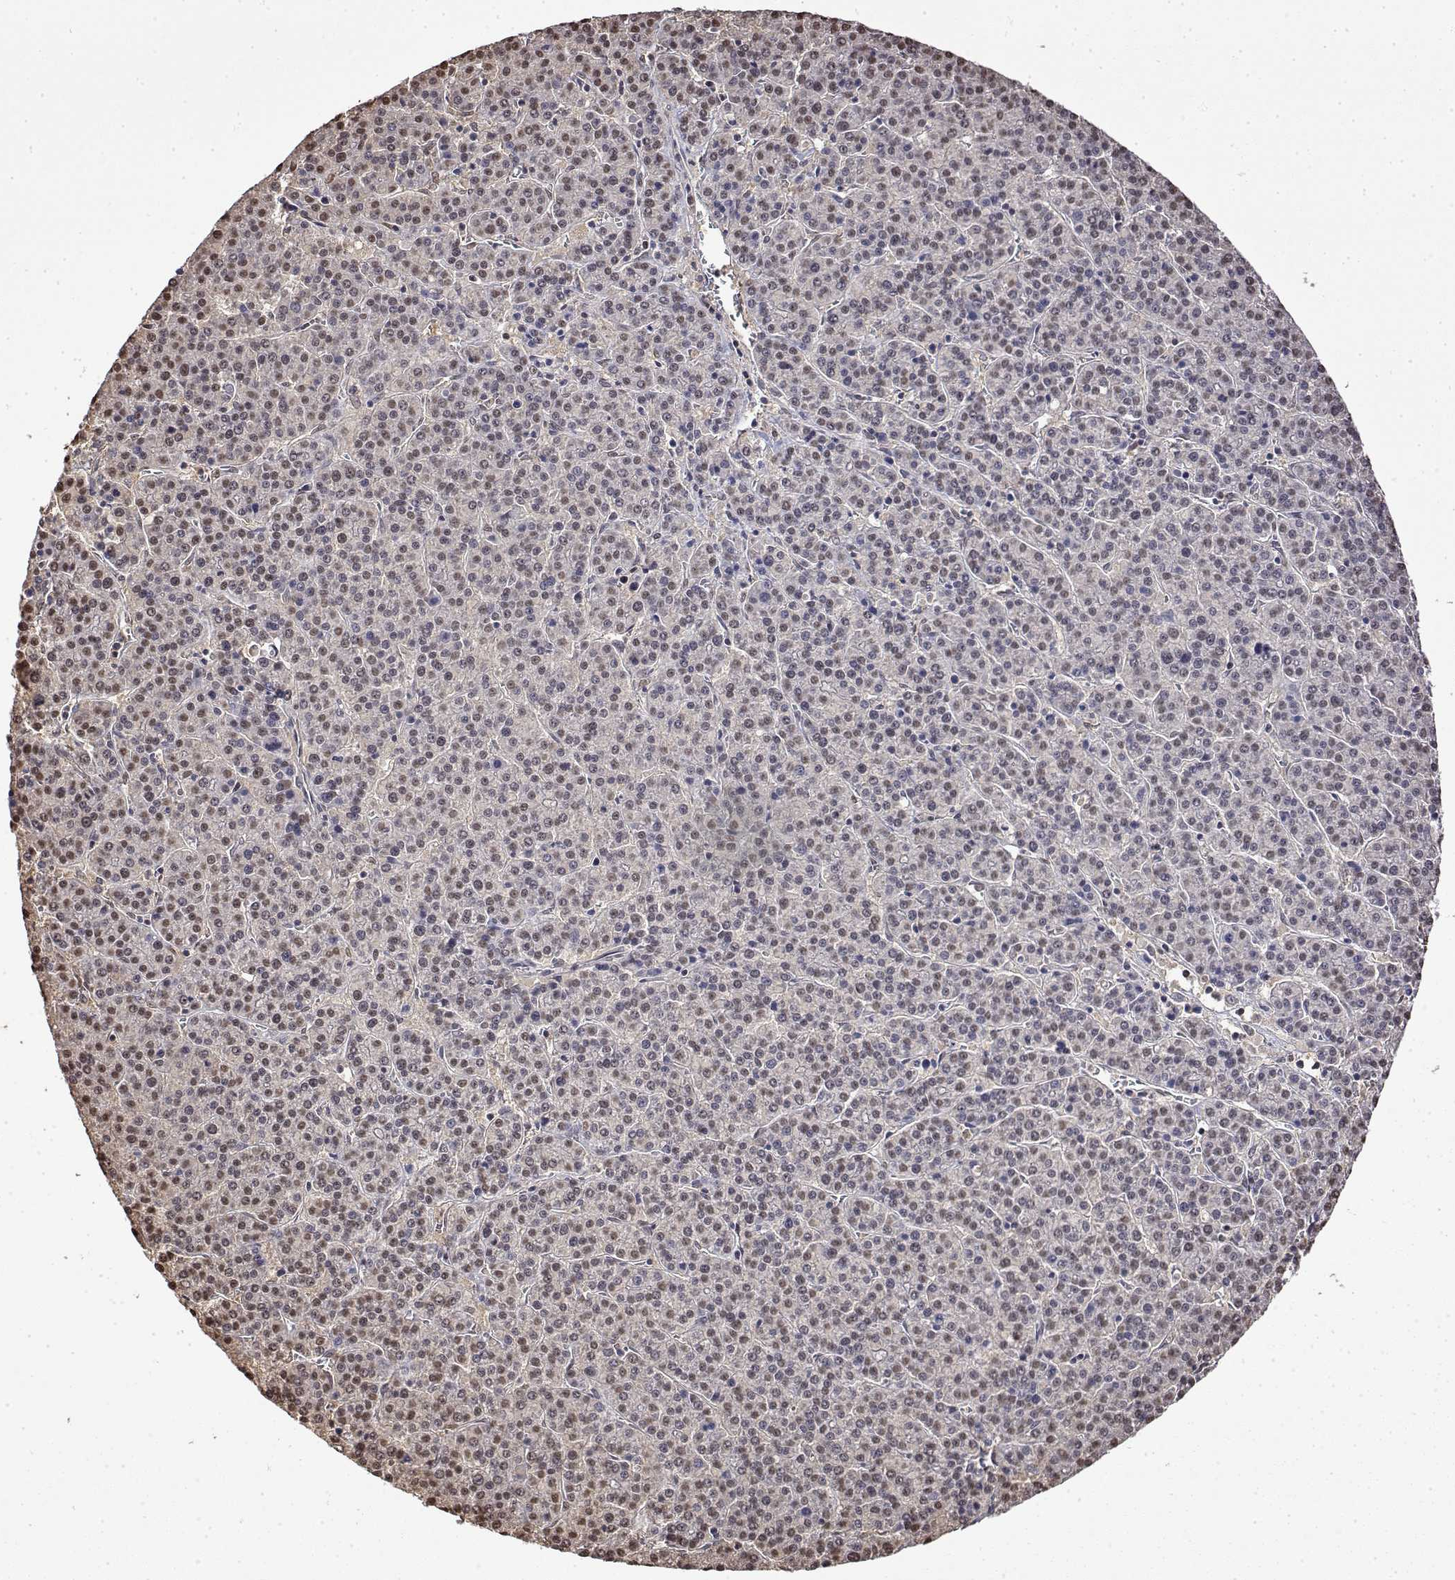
{"staining": {"intensity": "weak", "quantity": ">75%", "location": "nuclear"}, "tissue": "liver cancer", "cell_type": "Tumor cells", "image_type": "cancer", "snomed": [{"axis": "morphology", "description": "Carcinoma, Hepatocellular, NOS"}, {"axis": "topography", "description": "Liver"}], "caption": "Immunohistochemical staining of hepatocellular carcinoma (liver) displays weak nuclear protein positivity in about >75% of tumor cells.", "gene": "TPI1", "patient": {"sex": "female", "age": 58}}